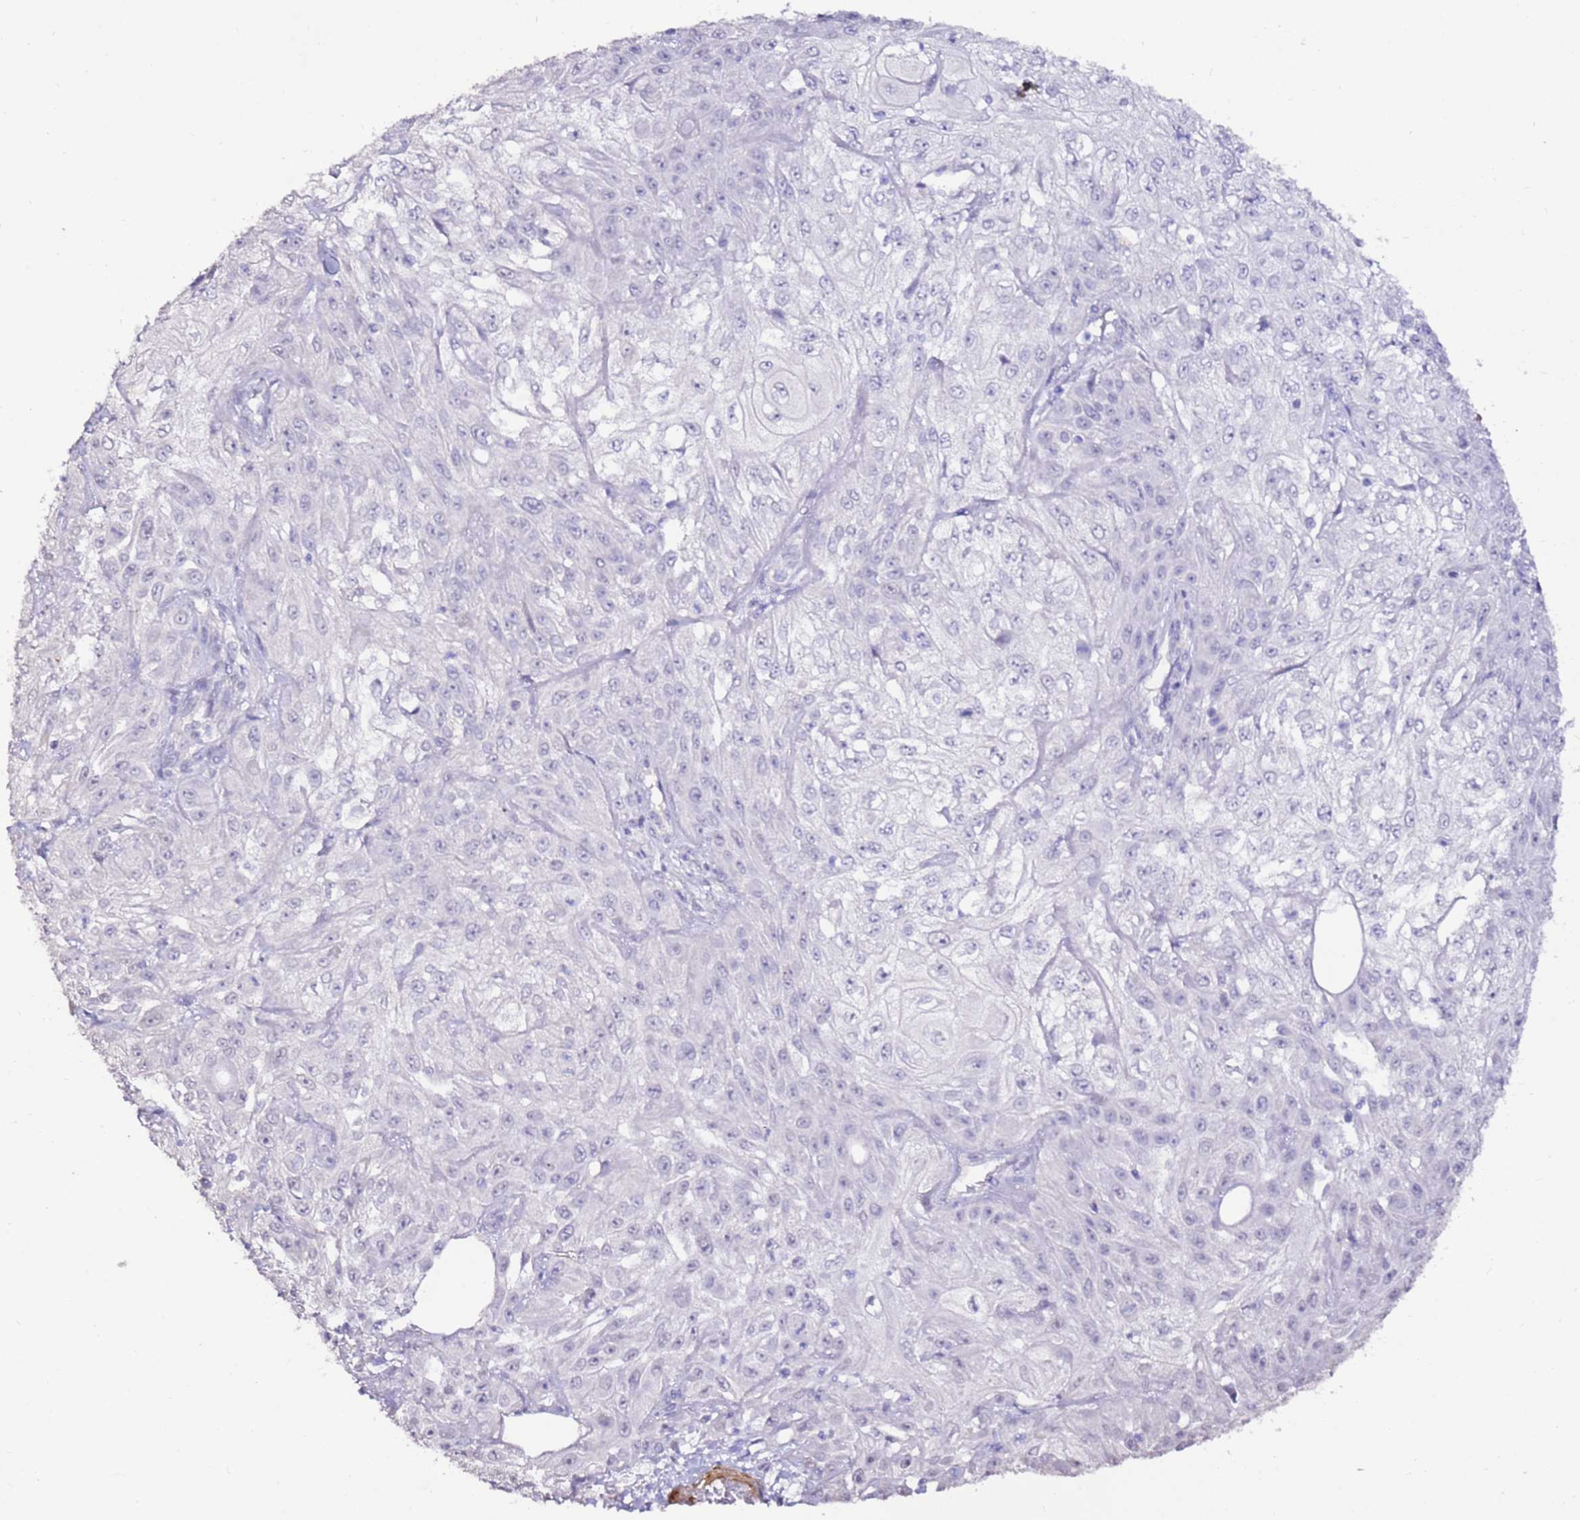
{"staining": {"intensity": "negative", "quantity": "none", "location": "none"}, "tissue": "skin cancer", "cell_type": "Tumor cells", "image_type": "cancer", "snomed": [{"axis": "morphology", "description": "Squamous cell carcinoma, NOS"}, {"axis": "morphology", "description": "Squamous cell carcinoma, metastatic, NOS"}, {"axis": "topography", "description": "Skin"}, {"axis": "topography", "description": "Lymph node"}], "caption": "Squamous cell carcinoma (skin) stained for a protein using IHC reveals no expression tumor cells.", "gene": "ART5", "patient": {"sex": "male", "age": 75}}